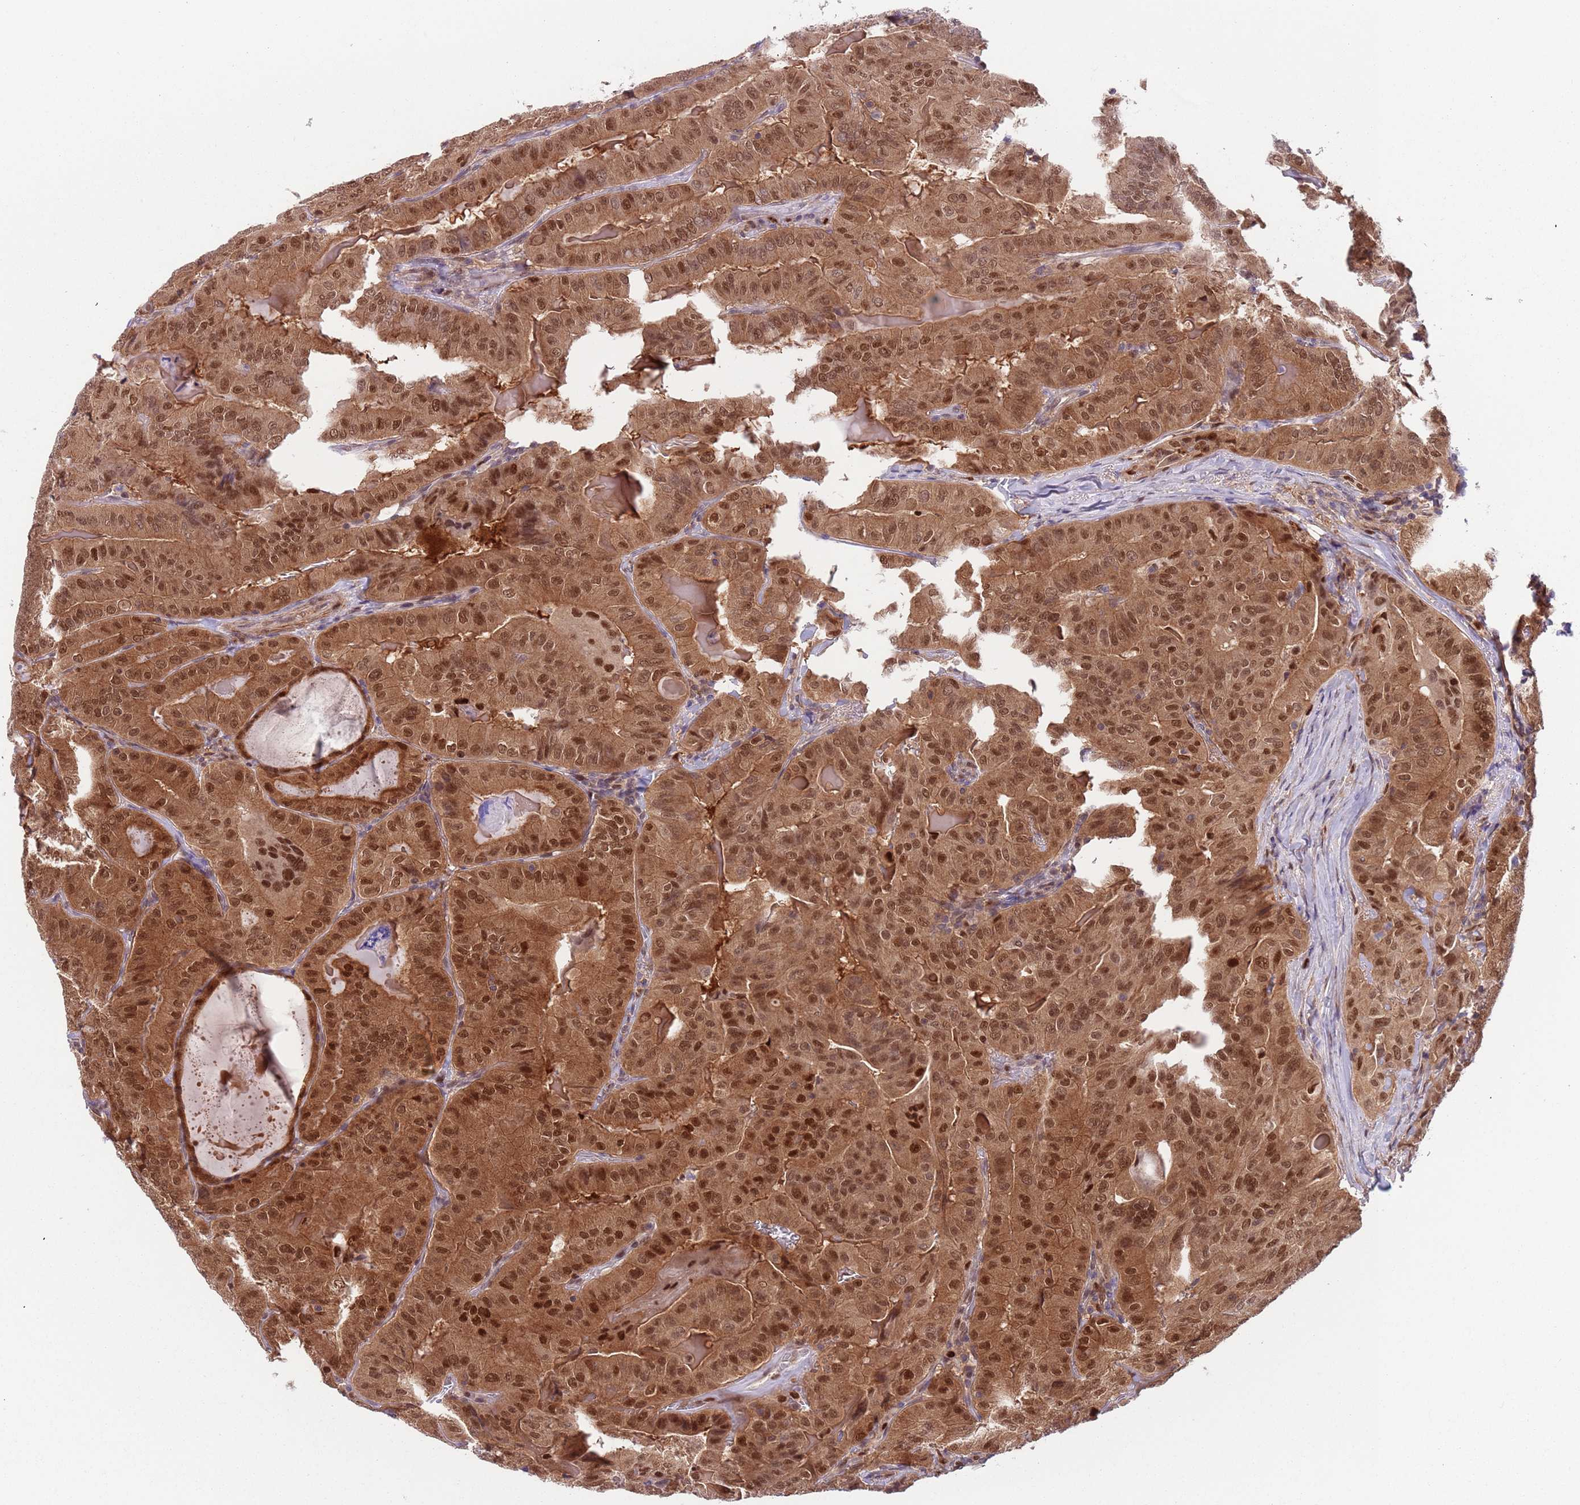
{"staining": {"intensity": "moderate", "quantity": ">75%", "location": "cytoplasmic/membranous,nuclear"}, "tissue": "thyroid cancer", "cell_type": "Tumor cells", "image_type": "cancer", "snomed": [{"axis": "morphology", "description": "Papillary adenocarcinoma, NOS"}, {"axis": "topography", "description": "Thyroid gland"}], "caption": "High-magnification brightfield microscopy of thyroid cancer stained with DAB (brown) and counterstained with hematoxylin (blue). tumor cells exhibit moderate cytoplasmic/membranous and nuclear positivity is appreciated in approximately>75% of cells.", "gene": "RMND5B", "patient": {"sex": "female", "age": 68}}